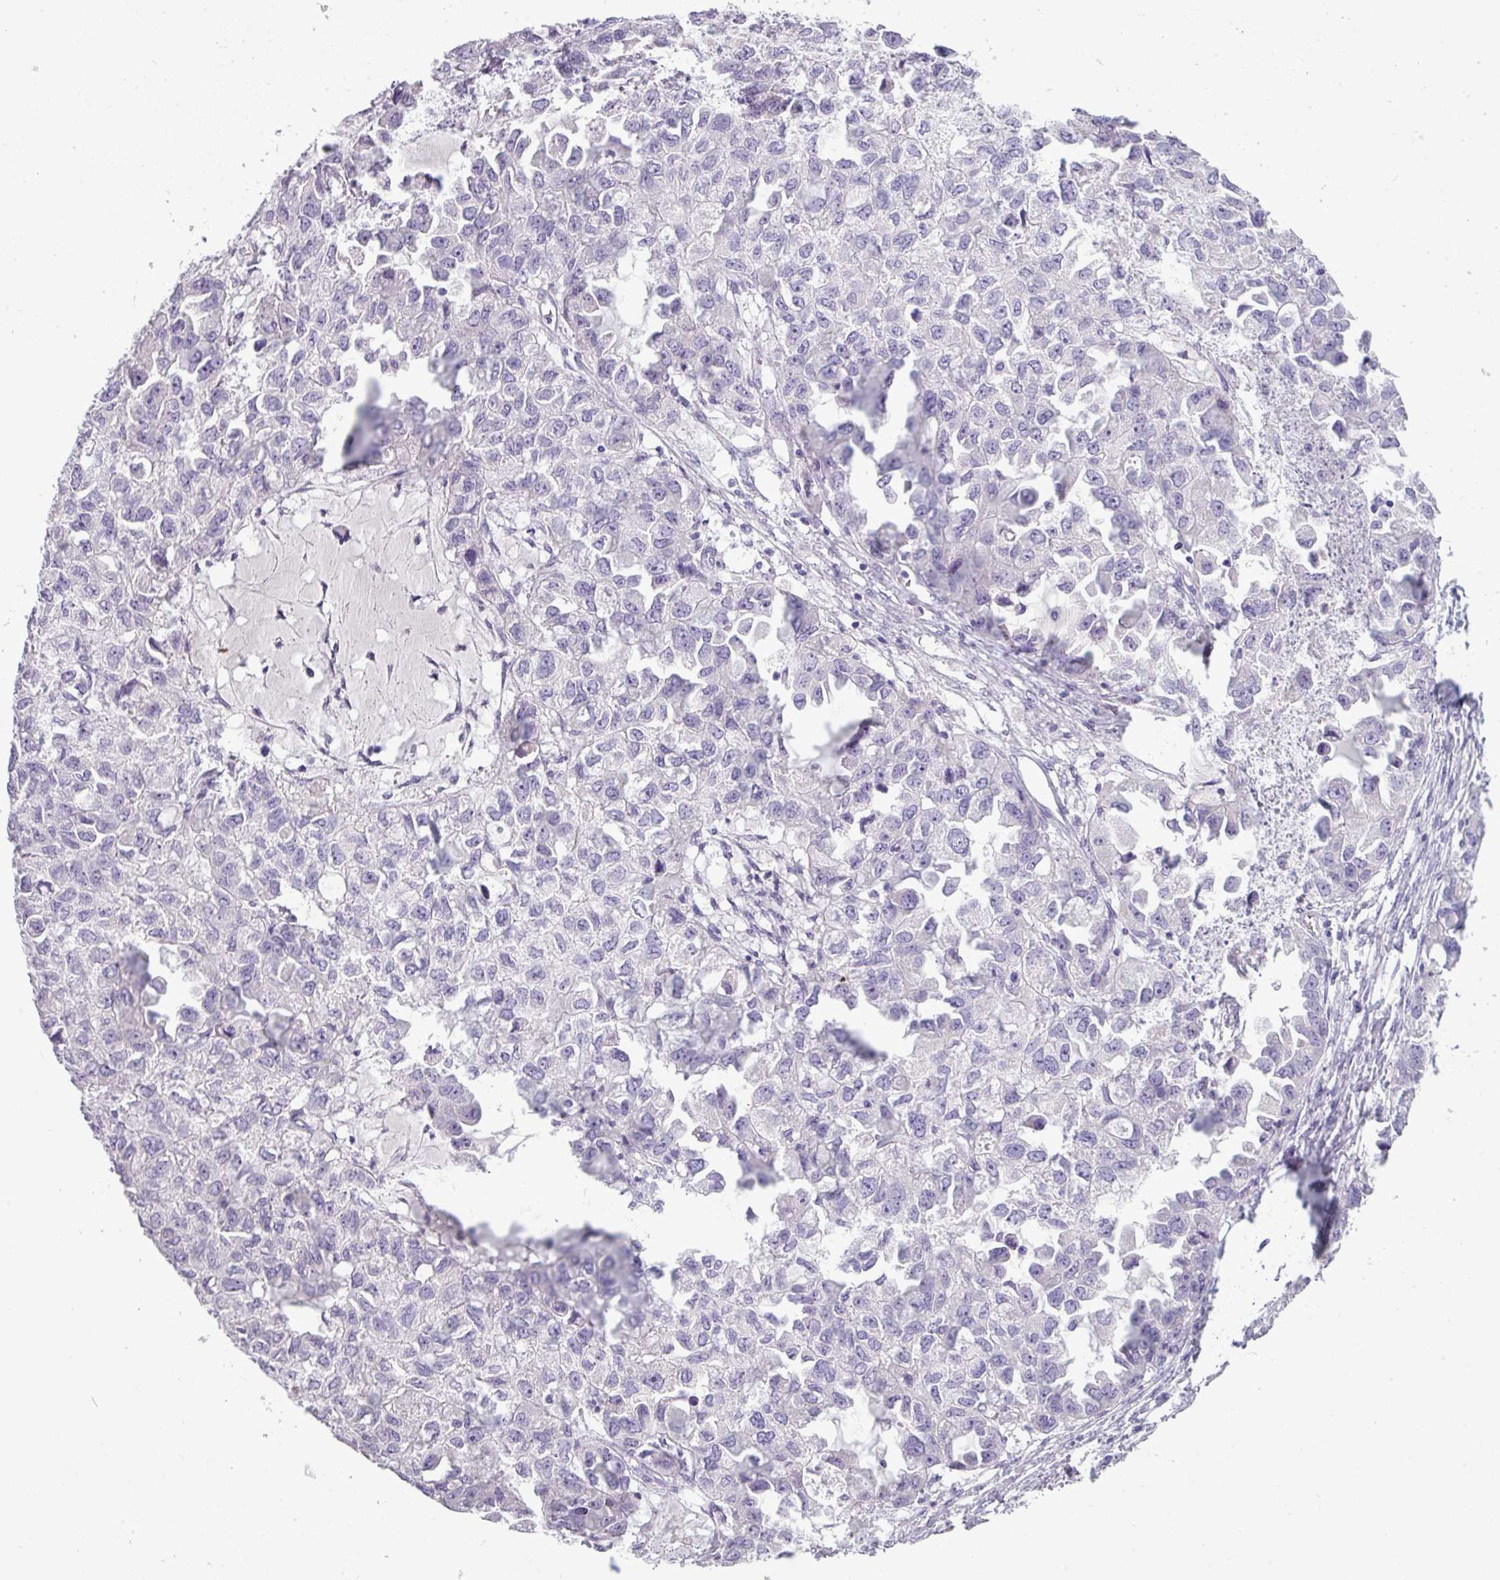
{"staining": {"intensity": "negative", "quantity": "none", "location": "none"}, "tissue": "ovarian cancer", "cell_type": "Tumor cells", "image_type": "cancer", "snomed": [{"axis": "morphology", "description": "Cystadenocarcinoma, serous, NOS"}, {"axis": "topography", "description": "Ovary"}], "caption": "Immunohistochemistry (IHC) of serous cystadenocarcinoma (ovarian) displays no expression in tumor cells.", "gene": "TMEM91", "patient": {"sex": "female", "age": 84}}